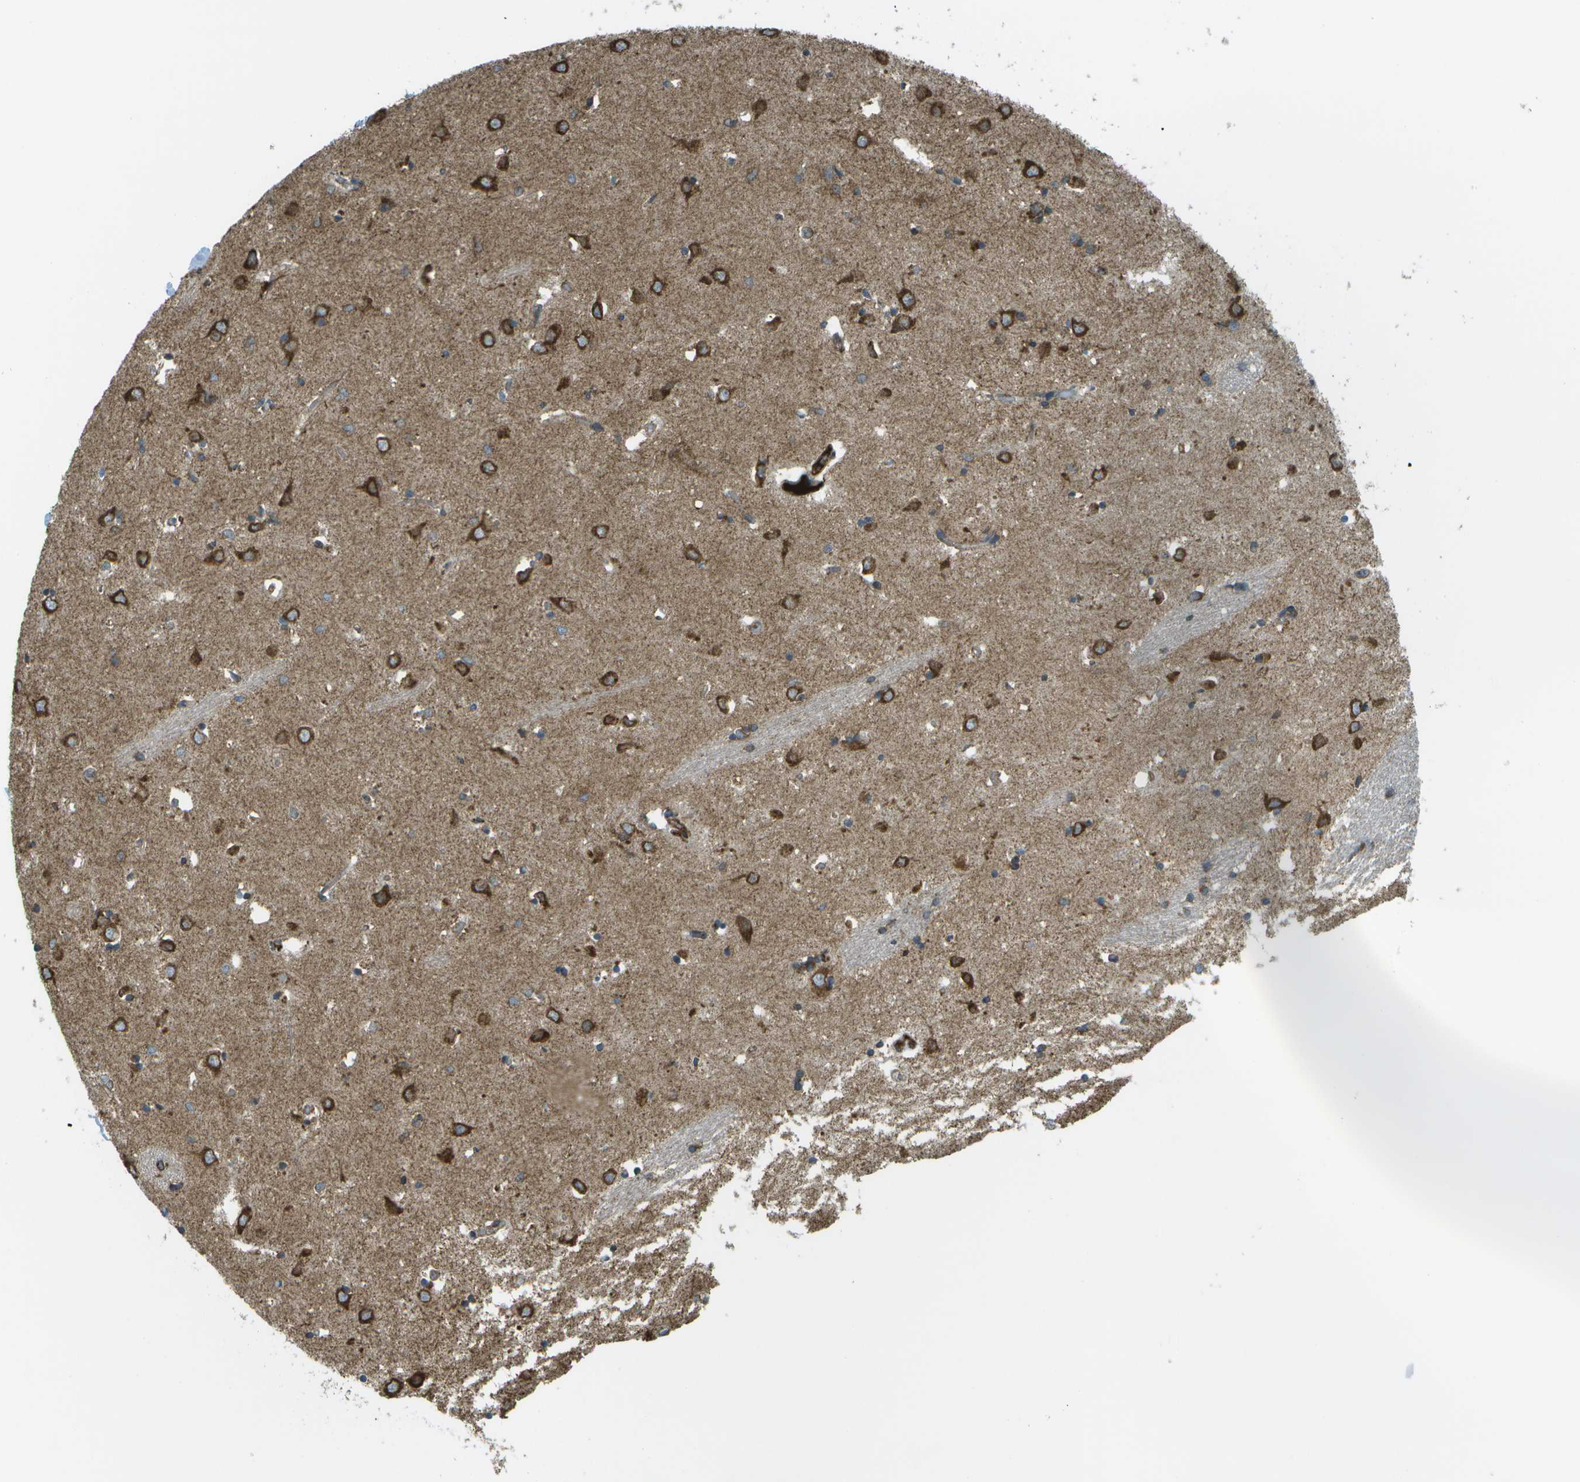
{"staining": {"intensity": "strong", "quantity": "25%-75%", "location": "cytoplasmic/membranous"}, "tissue": "caudate", "cell_type": "Glial cells", "image_type": "normal", "snomed": [{"axis": "morphology", "description": "Normal tissue, NOS"}, {"axis": "topography", "description": "Lateral ventricle wall"}], "caption": "Brown immunohistochemical staining in benign caudate displays strong cytoplasmic/membranous positivity in about 25%-75% of glial cells. The staining was performed using DAB (3,3'-diaminobenzidine), with brown indicating positive protein expression. Nuclei are stained blue with hematoxylin.", "gene": "USP30", "patient": {"sex": "female", "age": 19}}